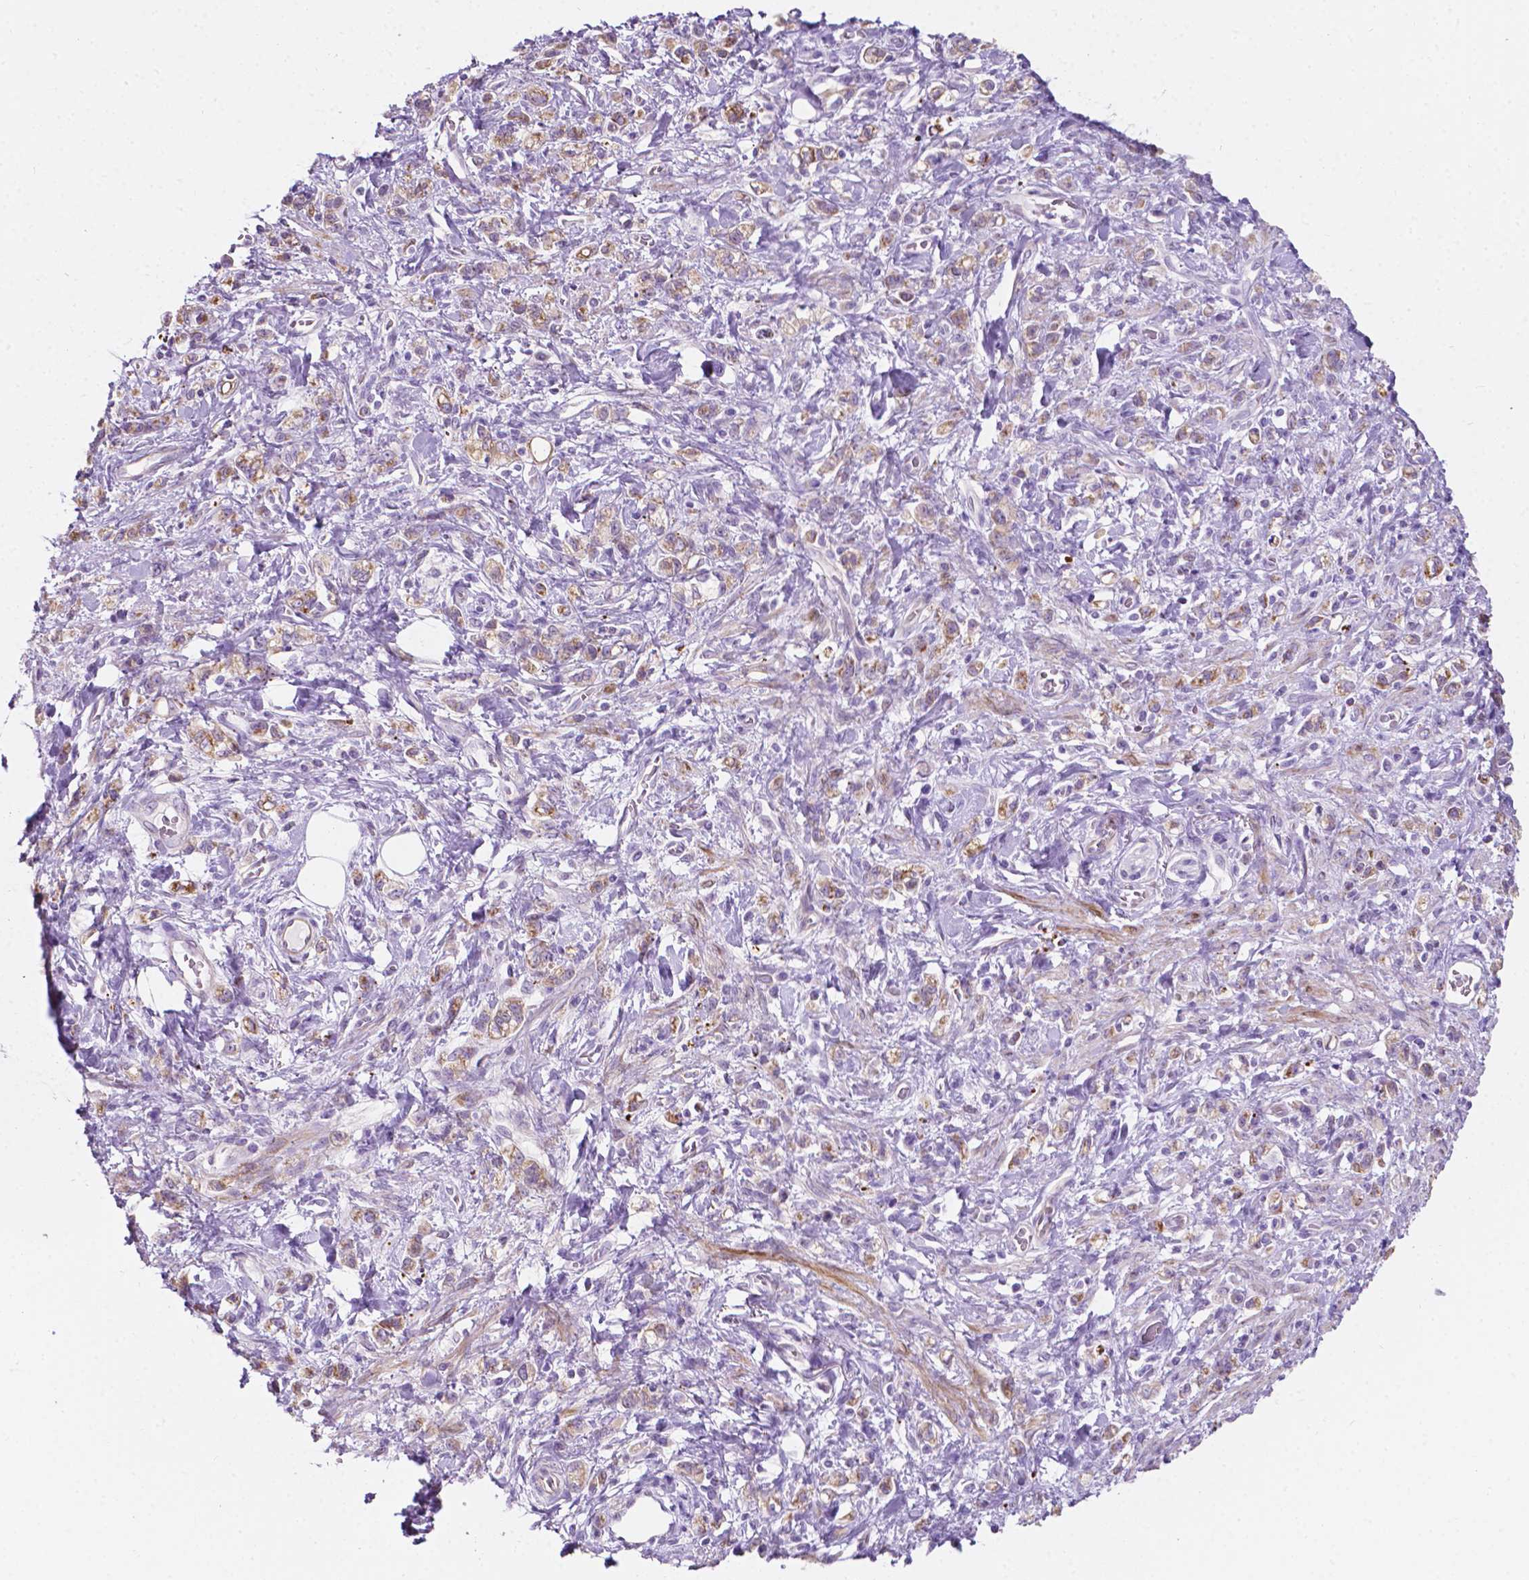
{"staining": {"intensity": "weak", "quantity": ">75%", "location": "cytoplasmic/membranous"}, "tissue": "stomach cancer", "cell_type": "Tumor cells", "image_type": "cancer", "snomed": [{"axis": "morphology", "description": "Adenocarcinoma, NOS"}, {"axis": "topography", "description": "Stomach"}], "caption": "Stomach cancer (adenocarcinoma) stained with a protein marker demonstrates weak staining in tumor cells.", "gene": "NOS1AP", "patient": {"sex": "male", "age": 77}}